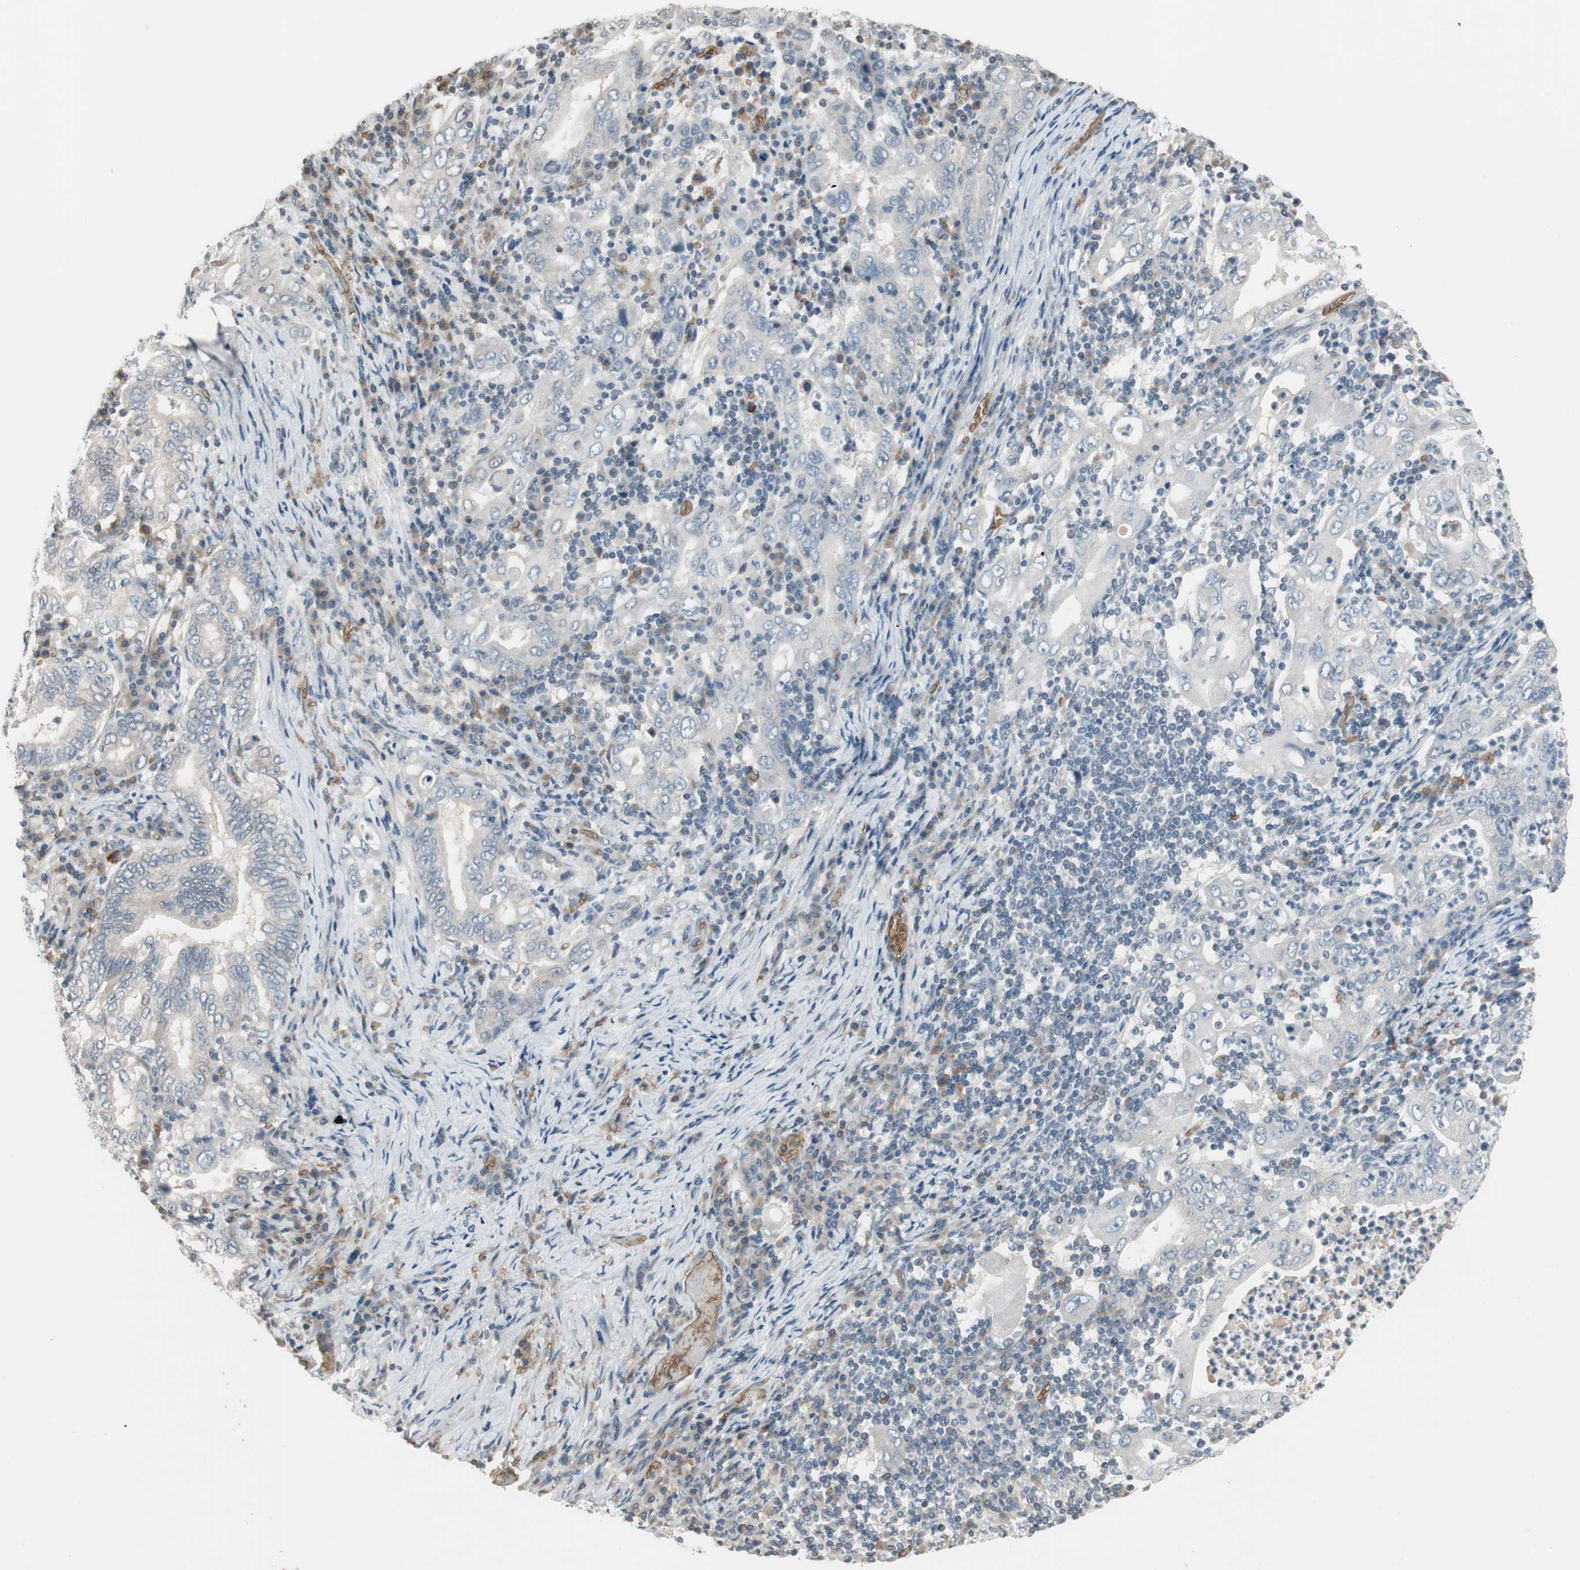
{"staining": {"intensity": "negative", "quantity": "none", "location": "none"}, "tissue": "stomach cancer", "cell_type": "Tumor cells", "image_type": "cancer", "snomed": [{"axis": "morphology", "description": "Normal tissue, NOS"}, {"axis": "morphology", "description": "Adenocarcinoma, NOS"}, {"axis": "topography", "description": "Esophagus"}, {"axis": "topography", "description": "Stomach, upper"}, {"axis": "topography", "description": "Peripheral nerve tissue"}], "caption": "Histopathology image shows no protein positivity in tumor cells of adenocarcinoma (stomach) tissue. (Stains: DAB (3,3'-diaminobenzidine) immunohistochemistry with hematoxylin counter stain, Microscopy: brightfield microscopy at high magnification).", "gene": "GYPC", "patient": {"sex": "male", "age": 62}}